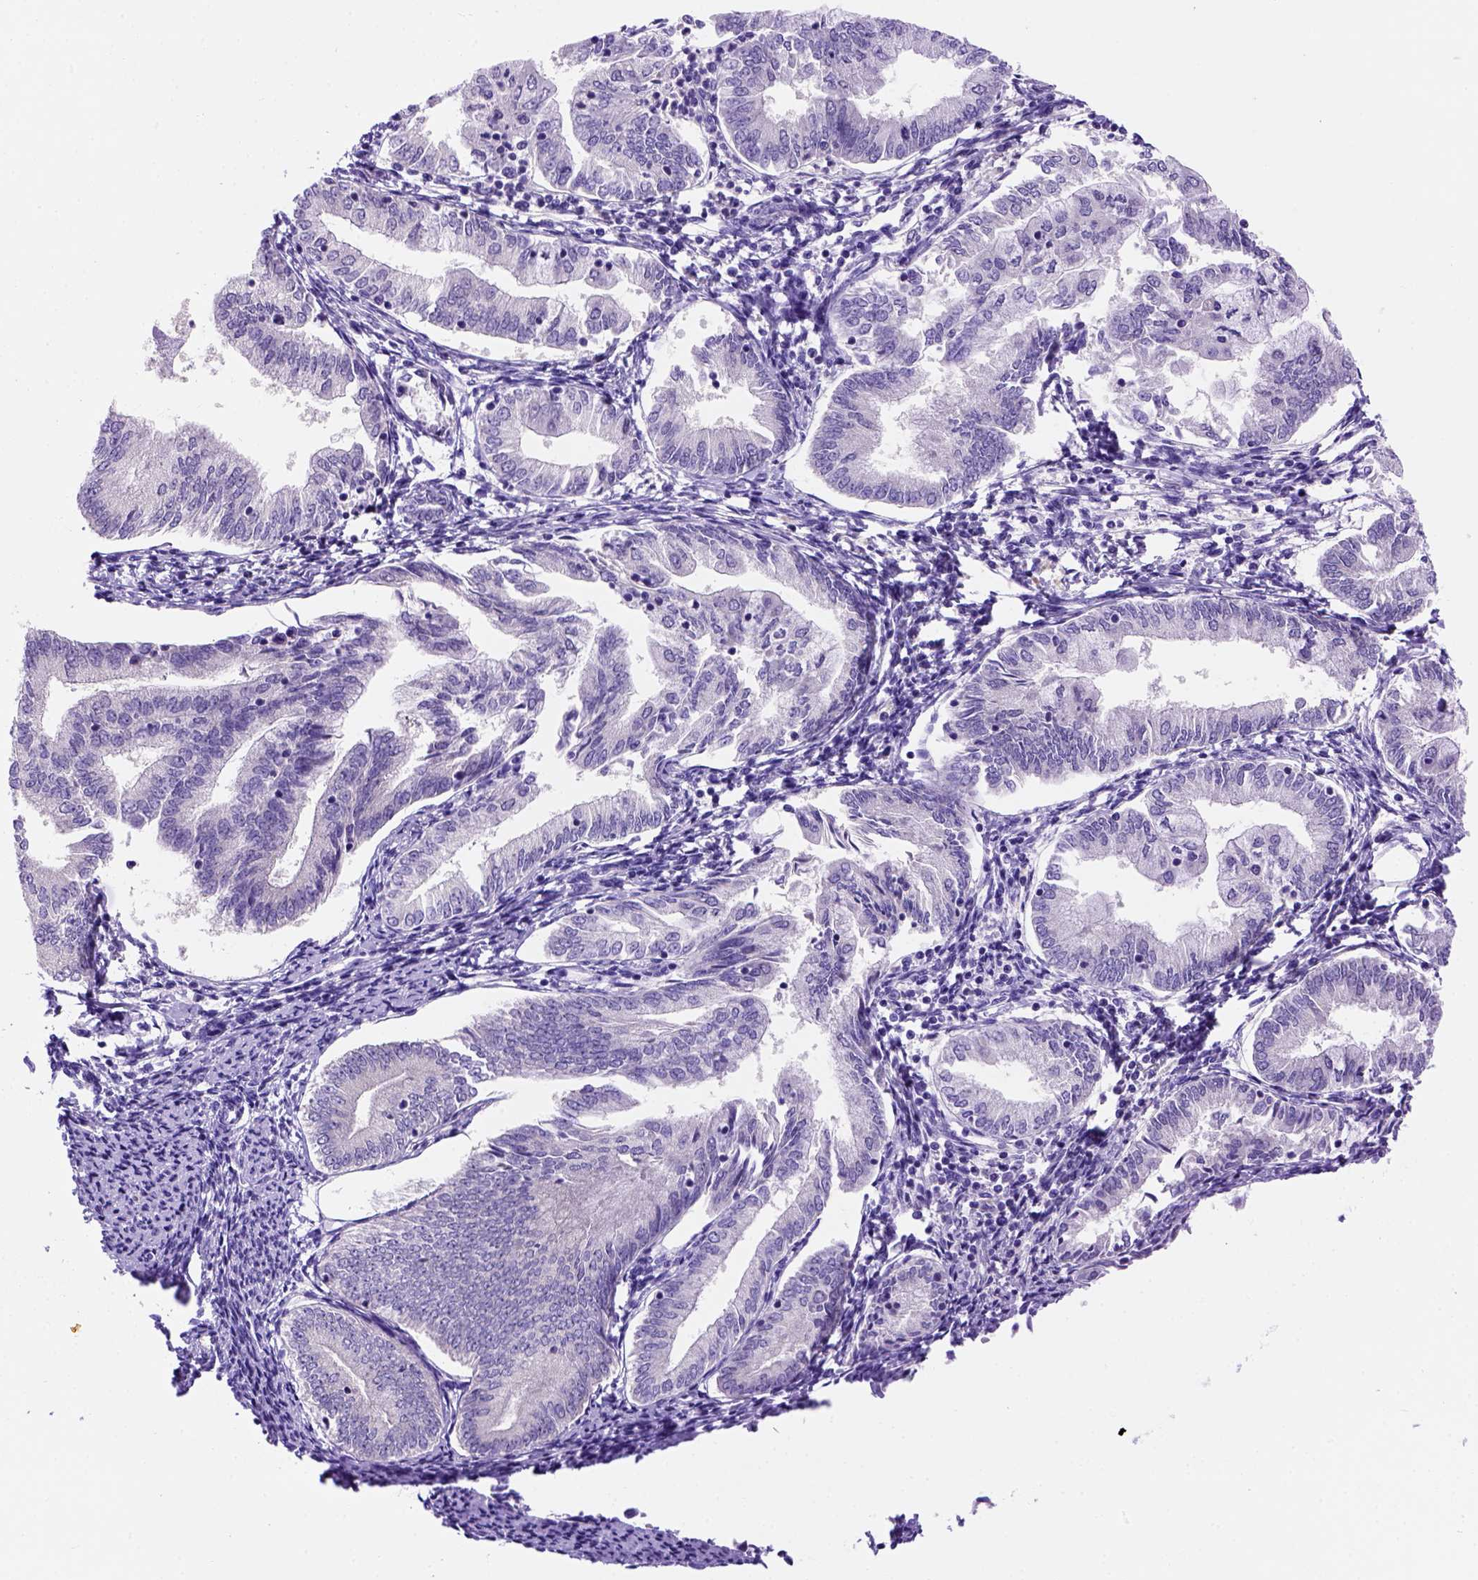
{"staining": {"intensity": "negative", "quantity": "none", "location": "none"}, "tissue": "endometrial cancer", "cell_type": "Tumor cells", "image_type": "cancer", "snomed": [{"axis": "morphology", "description": "Adenocarcinoma, NOS"}, {"axis": "topography", "description": "Endometrium"}], "caption": "Tumor cells show no significant expression in adenocarcinoma (endometrial).", "gene": "FAM81B", "patient": {"sex": "female", "age": 55}}